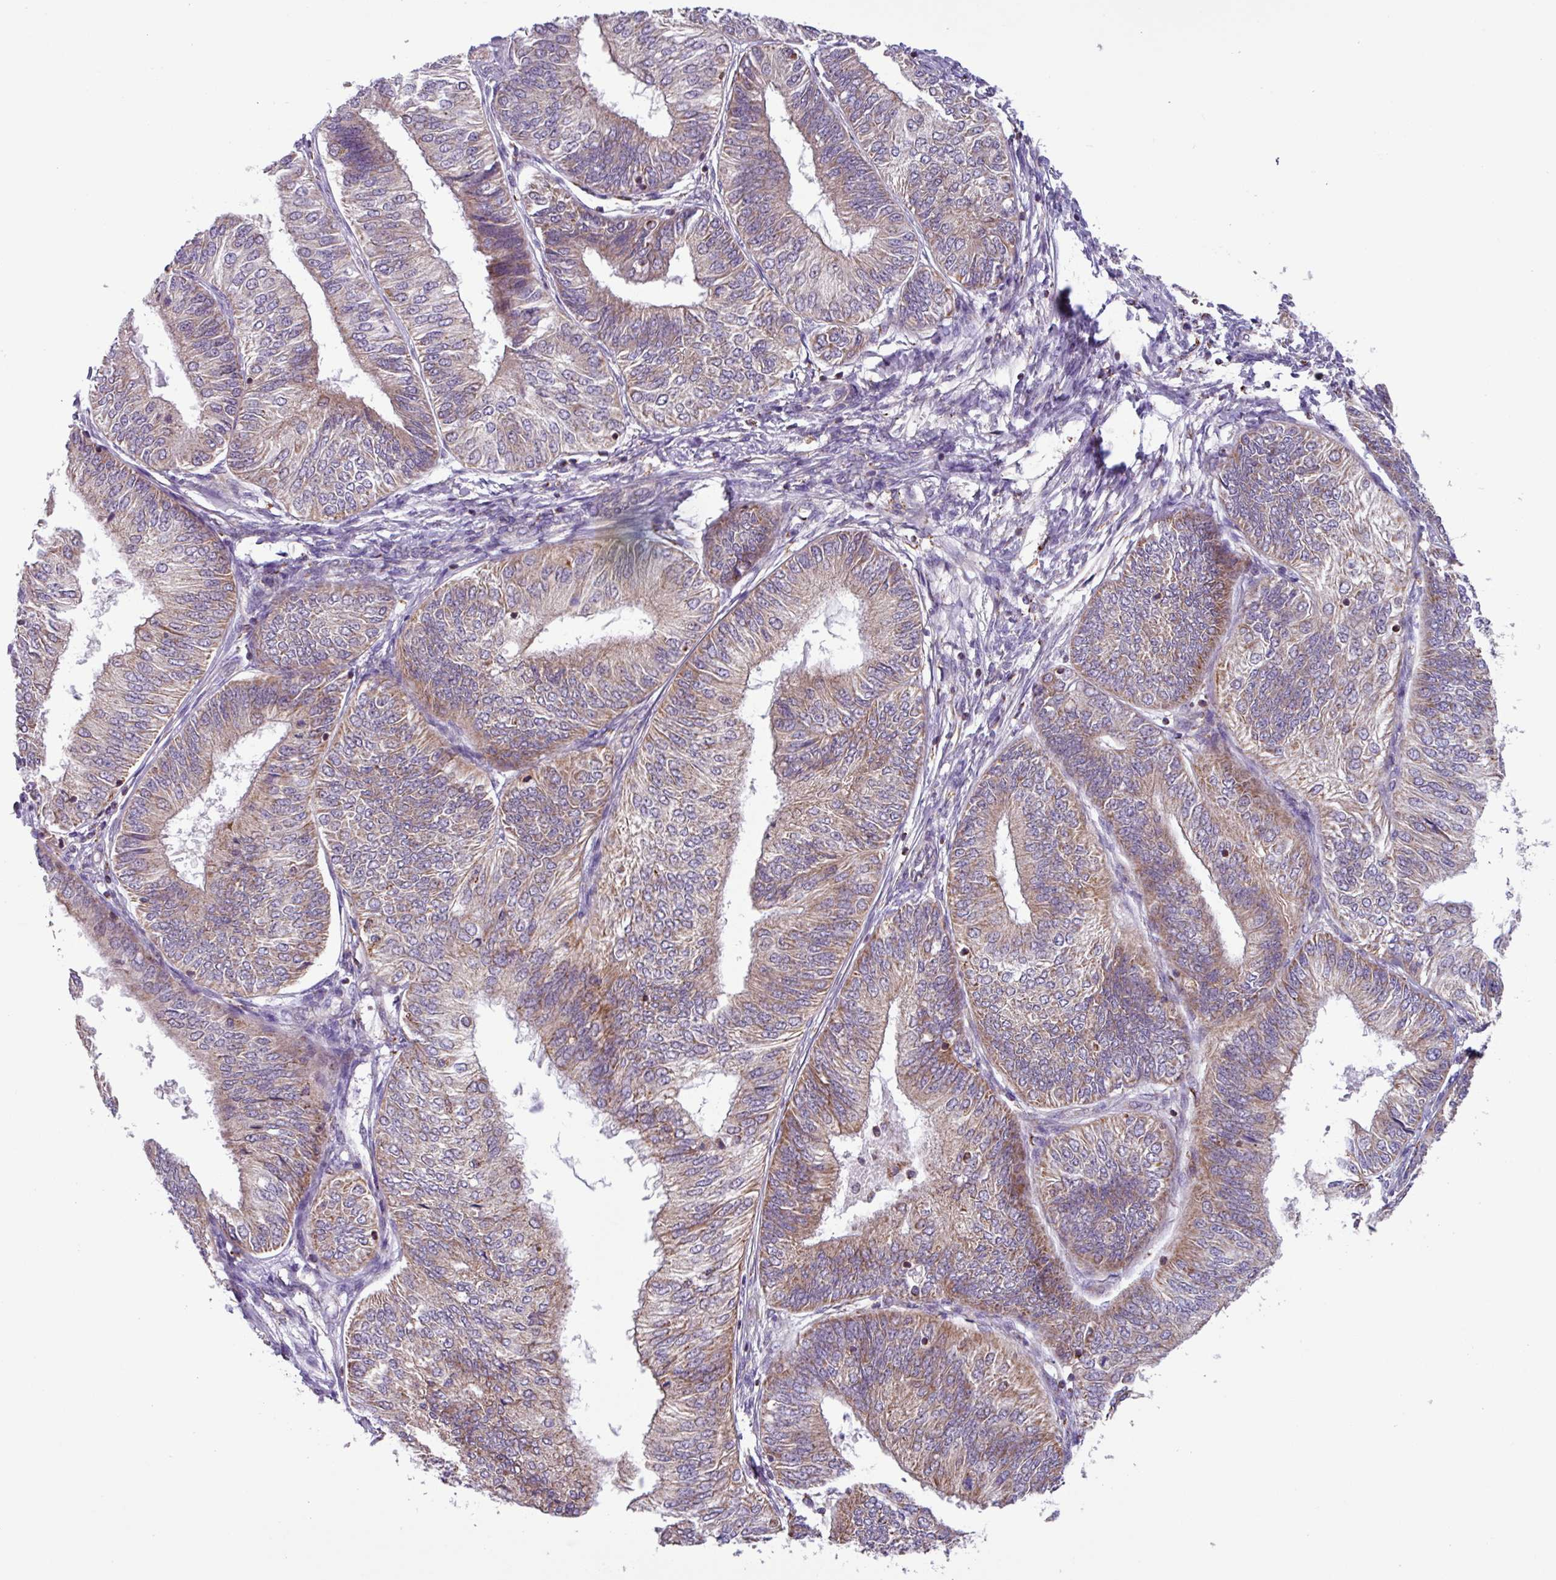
{"staining": {"intensity": "moderate", "quantity": "25%-75%", "location": "cytoplasmic/membranous"}, "tissue": "endometrial cancer", "cell_type": "Tumor cells", "image_type": "cancer", "snomed": [{"axis": "morphology", "description": "Adenocarcinoma, NOS"}, {"axis": "topography", "description": "Endometrium"}], "caption": "Immunohistochemical staining of adenocarcinoma (endometrial) demonstrates moderate cytoplasmic/membranous protein staining in approximately 25%-75% of tumor cells. (IHC, brightfield microscopy, high magnification).", "gene": "AKIRIN1", "patient": {"sex": "female", "age": 58}}